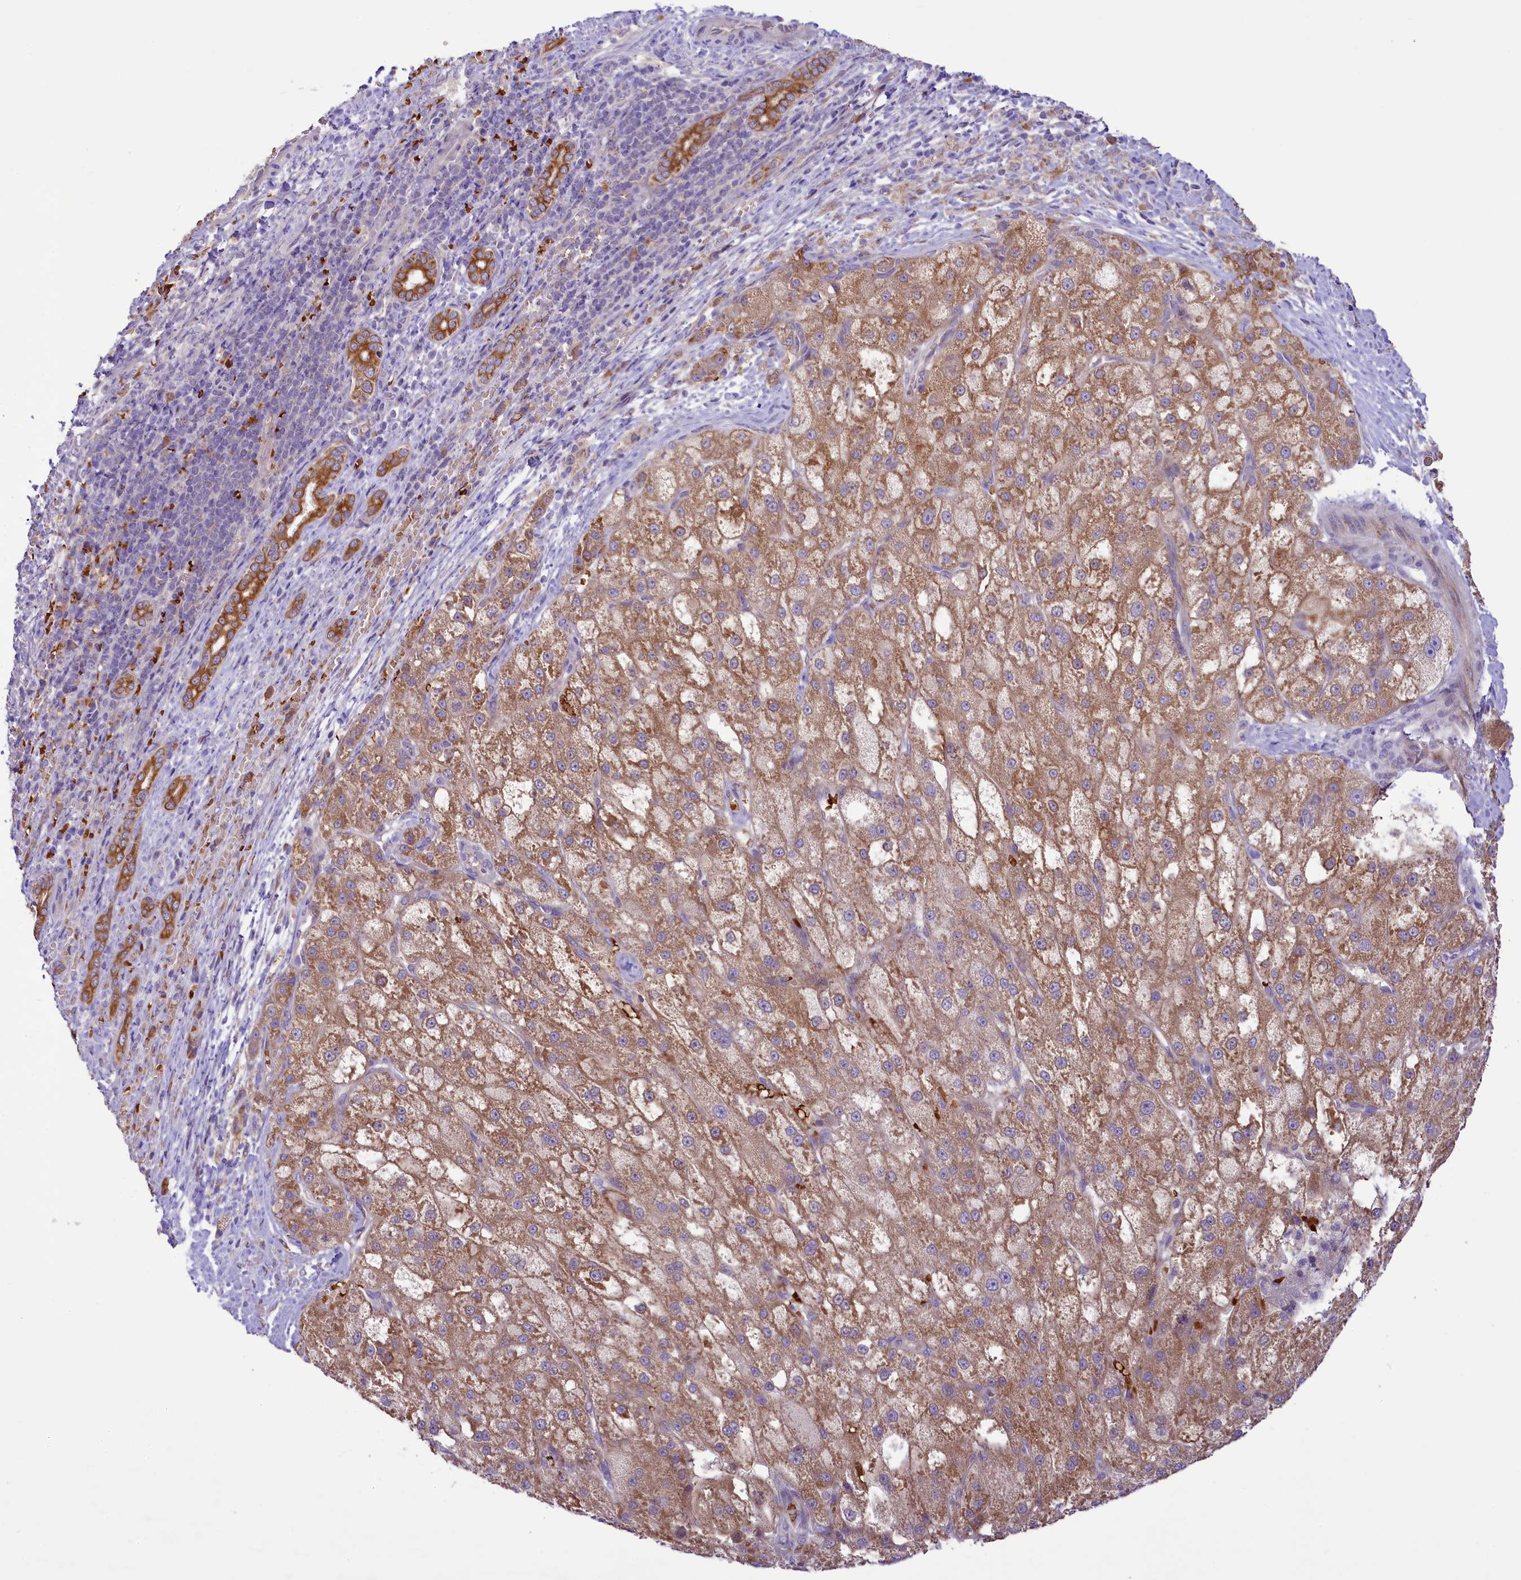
{"staining": {"intensity": "moderate", "quantity": ">75%", "location": "cytoplasmic/membranous"}, "tissue": "liver cancer", "cell_type": "Tumor cells", "image_type": "cancer", "snomed": [{"axis": "morphology", "description": "Normal tissue, NOS"}, {"axis": "morphology", "description": "Carcinoma, Hepatocellular, NOS"}, {"axis": "topography", "description": "Liver"}], "caption": "Protein staining of liver hepatocellular carcinoma tissue shows moderate cytoplasmic/membranous staining in approximately >75% of tumor cells. (DAB = brown stain, brightfield microscopy at high magnification).", "gene": "LARP4", "patient": {"sex": "male", "age": 57}}